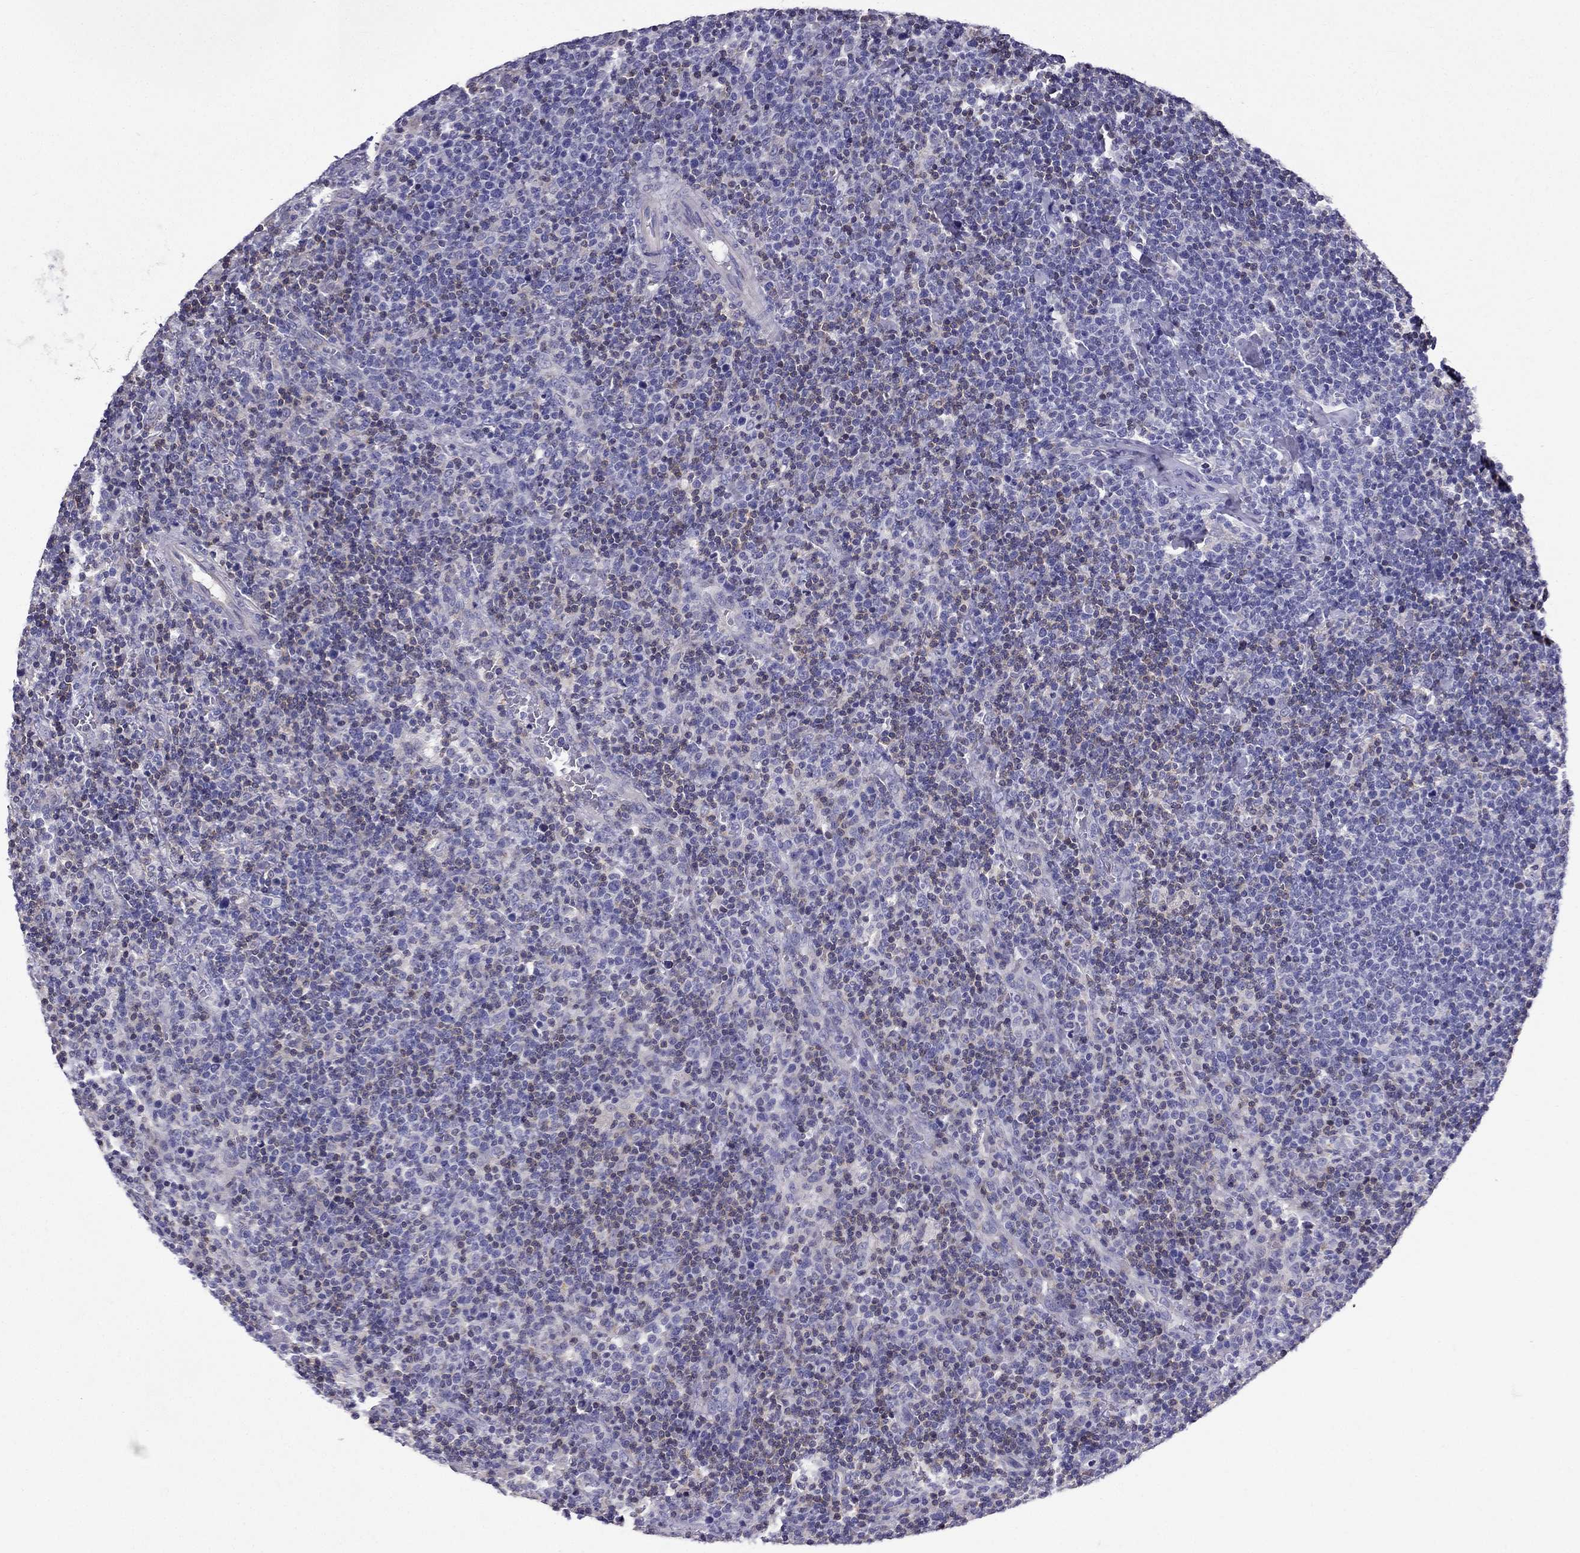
{"staining": {"intensity": "negative", "quantity": "none", "location": "none"}, "tissue": "lymphoma", "cell_type": "Tumor cells", "image_type": "cancer", "snomed": [{"axis": "morphology", "description": "Malignant lymphoma, non-Hodgkin's type, High grade"}, {"axis": "topography", "description": "Lymph node"}], "caption": "DAB (3,3'-diaminobenzidine) immunohistochemical staining of lymphoma reveals no significant staining in tumor cells.", "gene": "AAK1", "patient": {"sex": "male", "age": 61}}